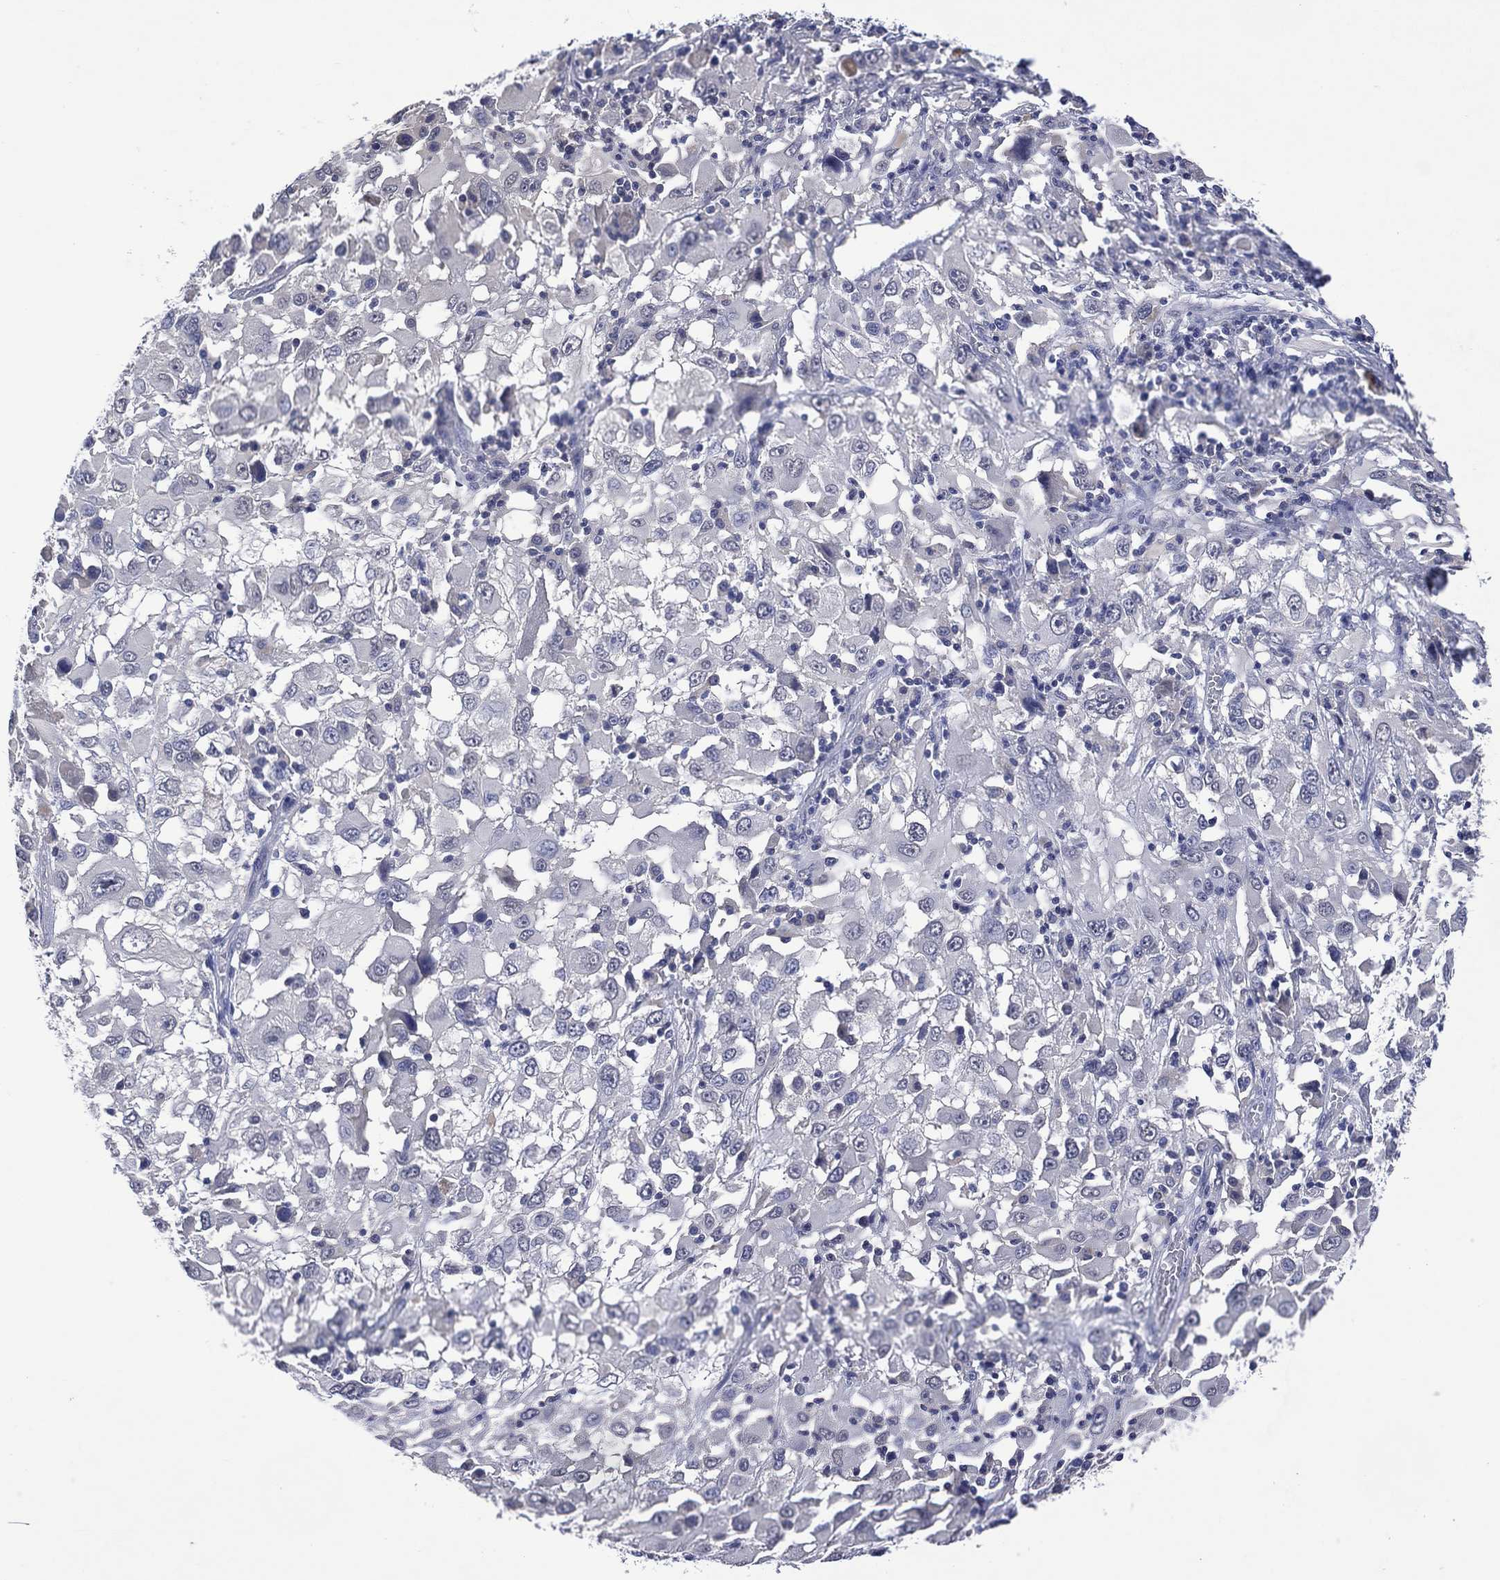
{"staining": {"intensity": "negative", "quantity": "none", "location": "none"}, "tissue": "melanoma", "cell_type": "Tumor cells", "image_type": "cancer", "snomed": [{"axis": "morphology", "description": "Malignant melanoma, Metastatic site"}, {"axis": "topography", "description": "Soft tissue"}], "caption": "An IHC photomicrograph of melanoma is shown. There is no staining in tumor cells of melanoma.", "gene": "ASB10", "patient": {"sex": "male", "age": 50}}